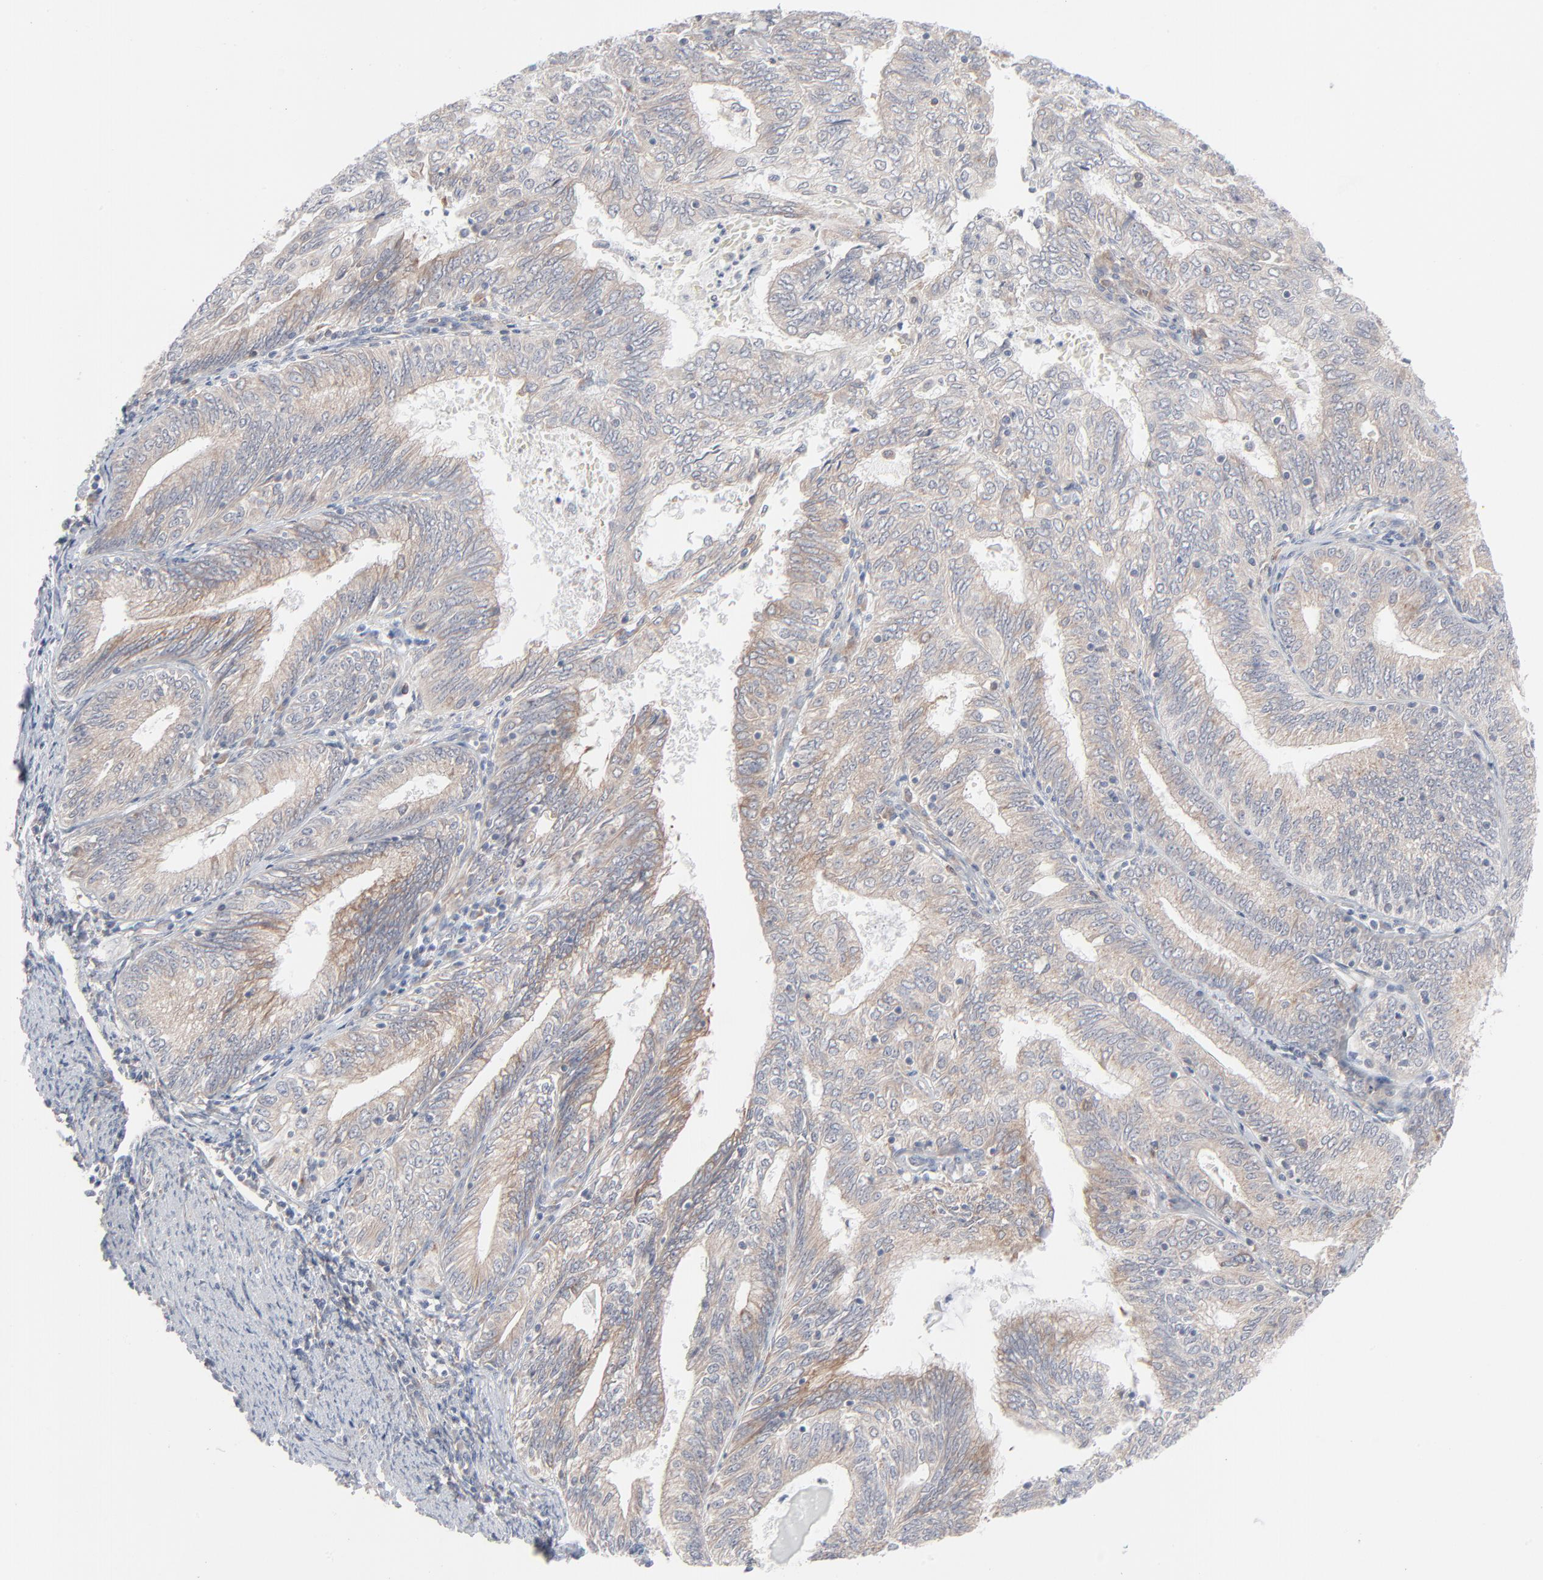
{"staining": {"intensity": "weak", "quantity": "<25%", "location": "cytoplasmic/membranous"}, "tissue": "endometrial cancer", "cell_type": "Tumor cells", "image_type": "cancer", "snomed": [{"axis": "morphology", "description": "Adenocarcinoma, NOS"}, {"axis": "topography", "description": "Endometrium"}], "caption": "High magnification brightfield microscopy of endometrial cancer stained with DAB (3,3'-diaminobenzidine) (brown) and counterstained with hematoxylin (blue): tumor cells show no significant staining.", "gene": "KDSR", "patient": {"sex": "female", "age": 69}}